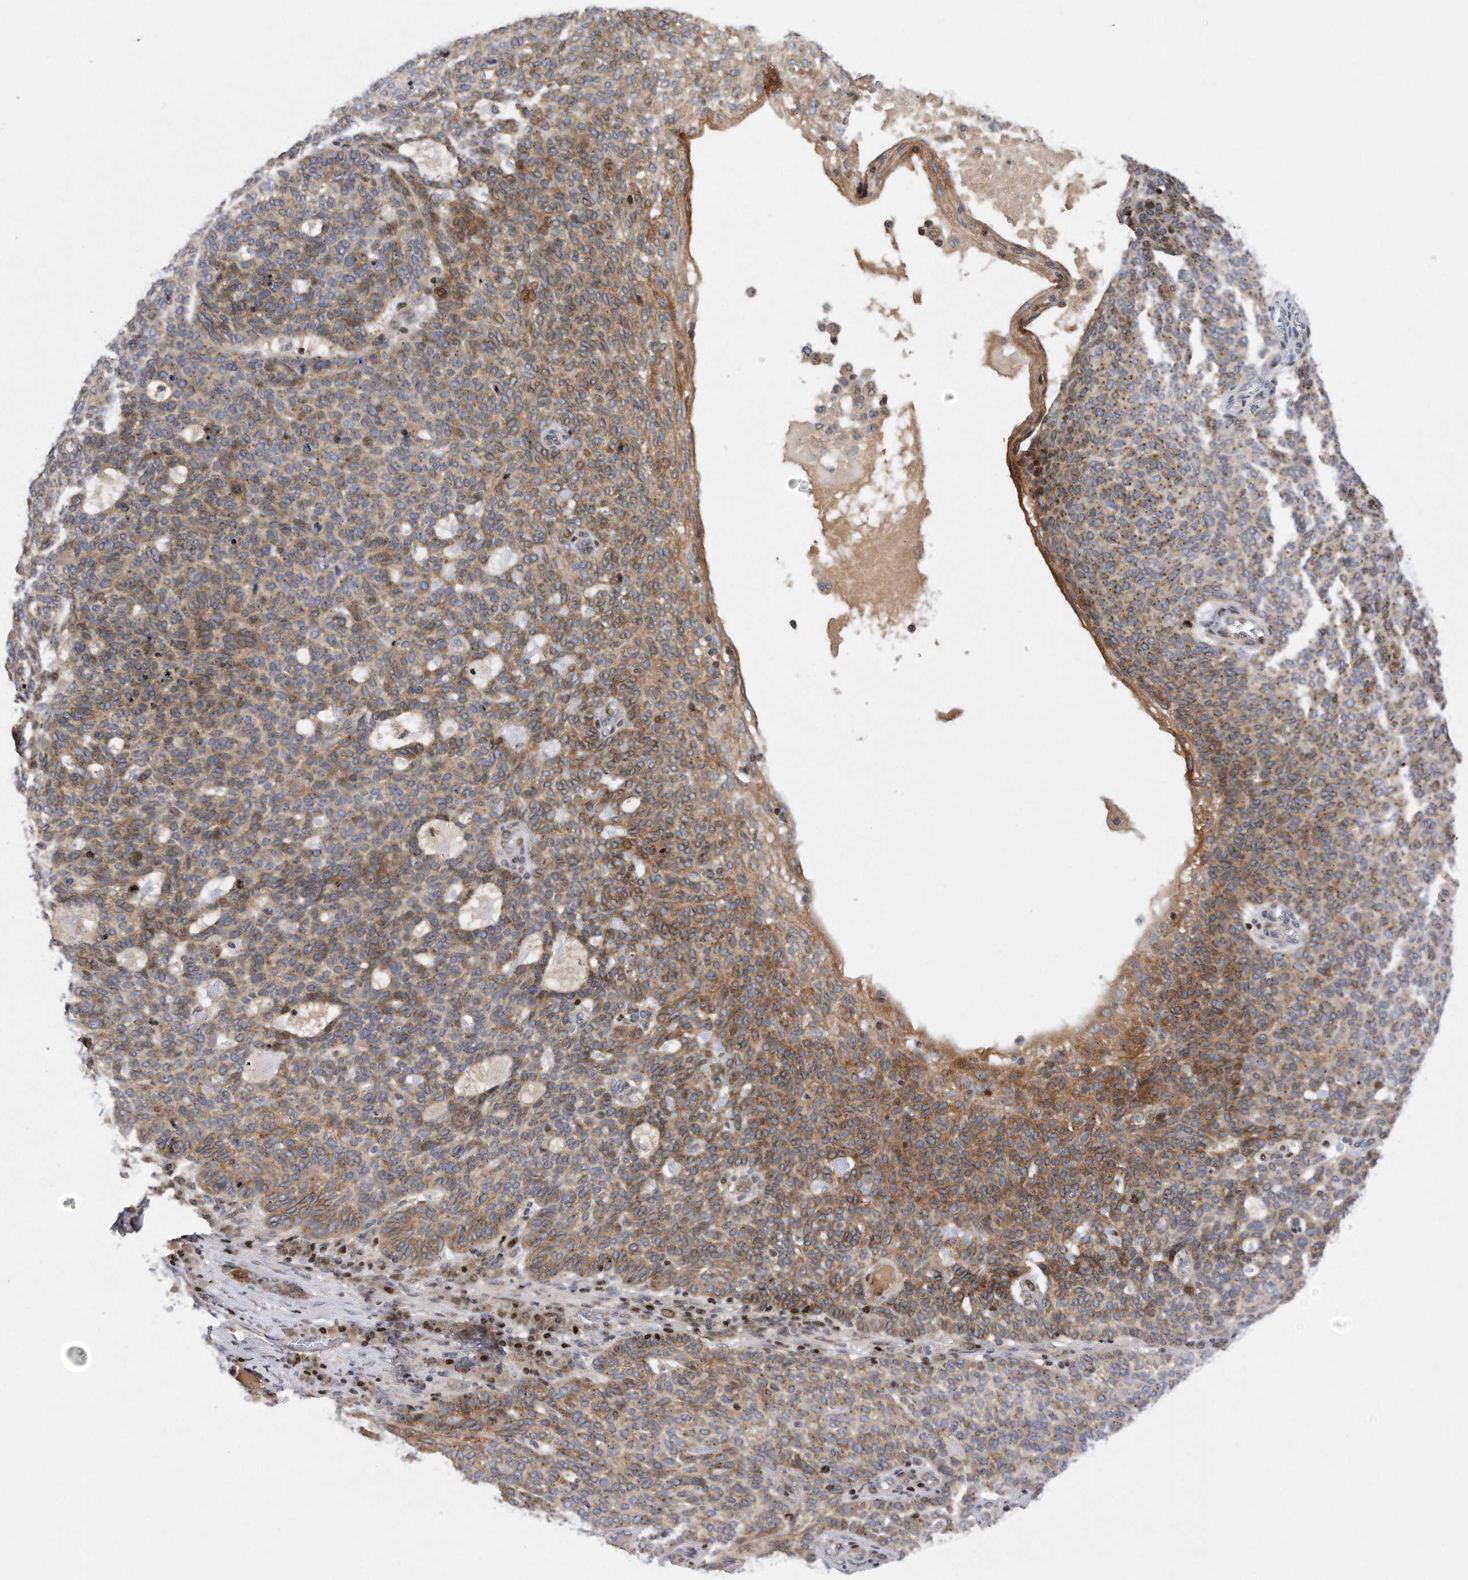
{"staining": {"intensity": "moderate", "quantity": ">75%", "location": "cytoplasmic/membranous"}, "tissue": "skin cancer", "cell_type": "Tumor cells", "image_type": "cancer", "snomed": [{"axis": "morphology", "description": "Squamous cell carcinoma, NOS"}, {"axis": "topography", "description": "Skin"}], "caption": "About >75% of tumor cells in human skin cancer demonstrate moderate cytoplasmic/membranous protein staining as visualized by brown immunohistochemical staining.", "gene": "CDH12", "patient": {"sex": "female", "age": 90}}